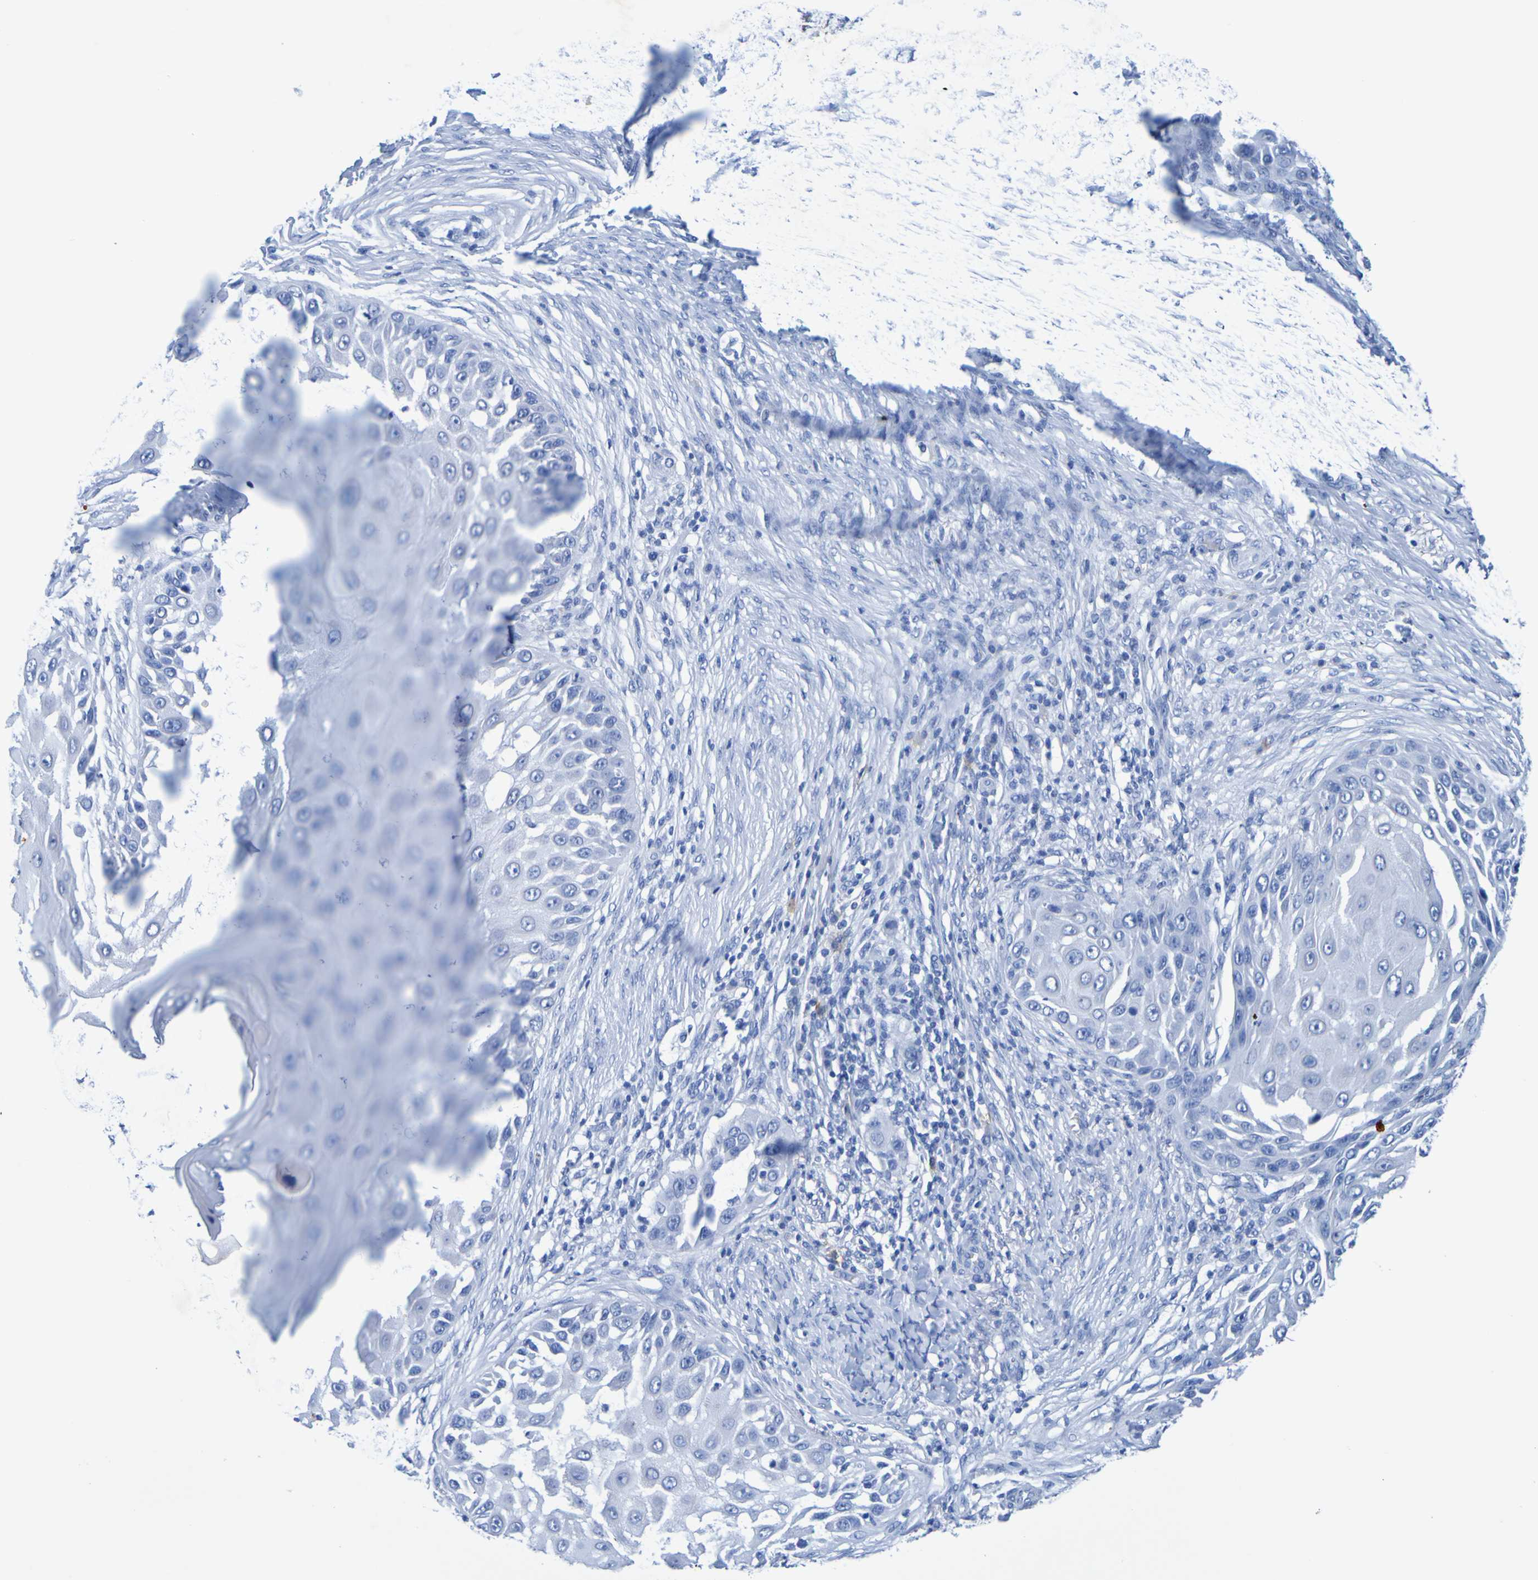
{"staining": {"intensity": "negative", "quantity": "none", "location": "none"}, "tissue": "skin cancer", "cell_type": "Tumor cells", "image_type": "cancer", "snomed": [{"axis": "morphology", "description": "Squamous cell carcinoma, NOS"}, {"axis": "topography", "description": "Skin"}], "caption": "This photomicrograph is of skin squamous cell carcinoma stained with IHC to label a protein in brown with the nuclei are counter-stained blue. There is no positivity in tumor cells. (Immunohistochemistry, brightfield microscopy, high magnification).", "gene": "DPEP1", "patient": {"sex": "female", "age": 44}}